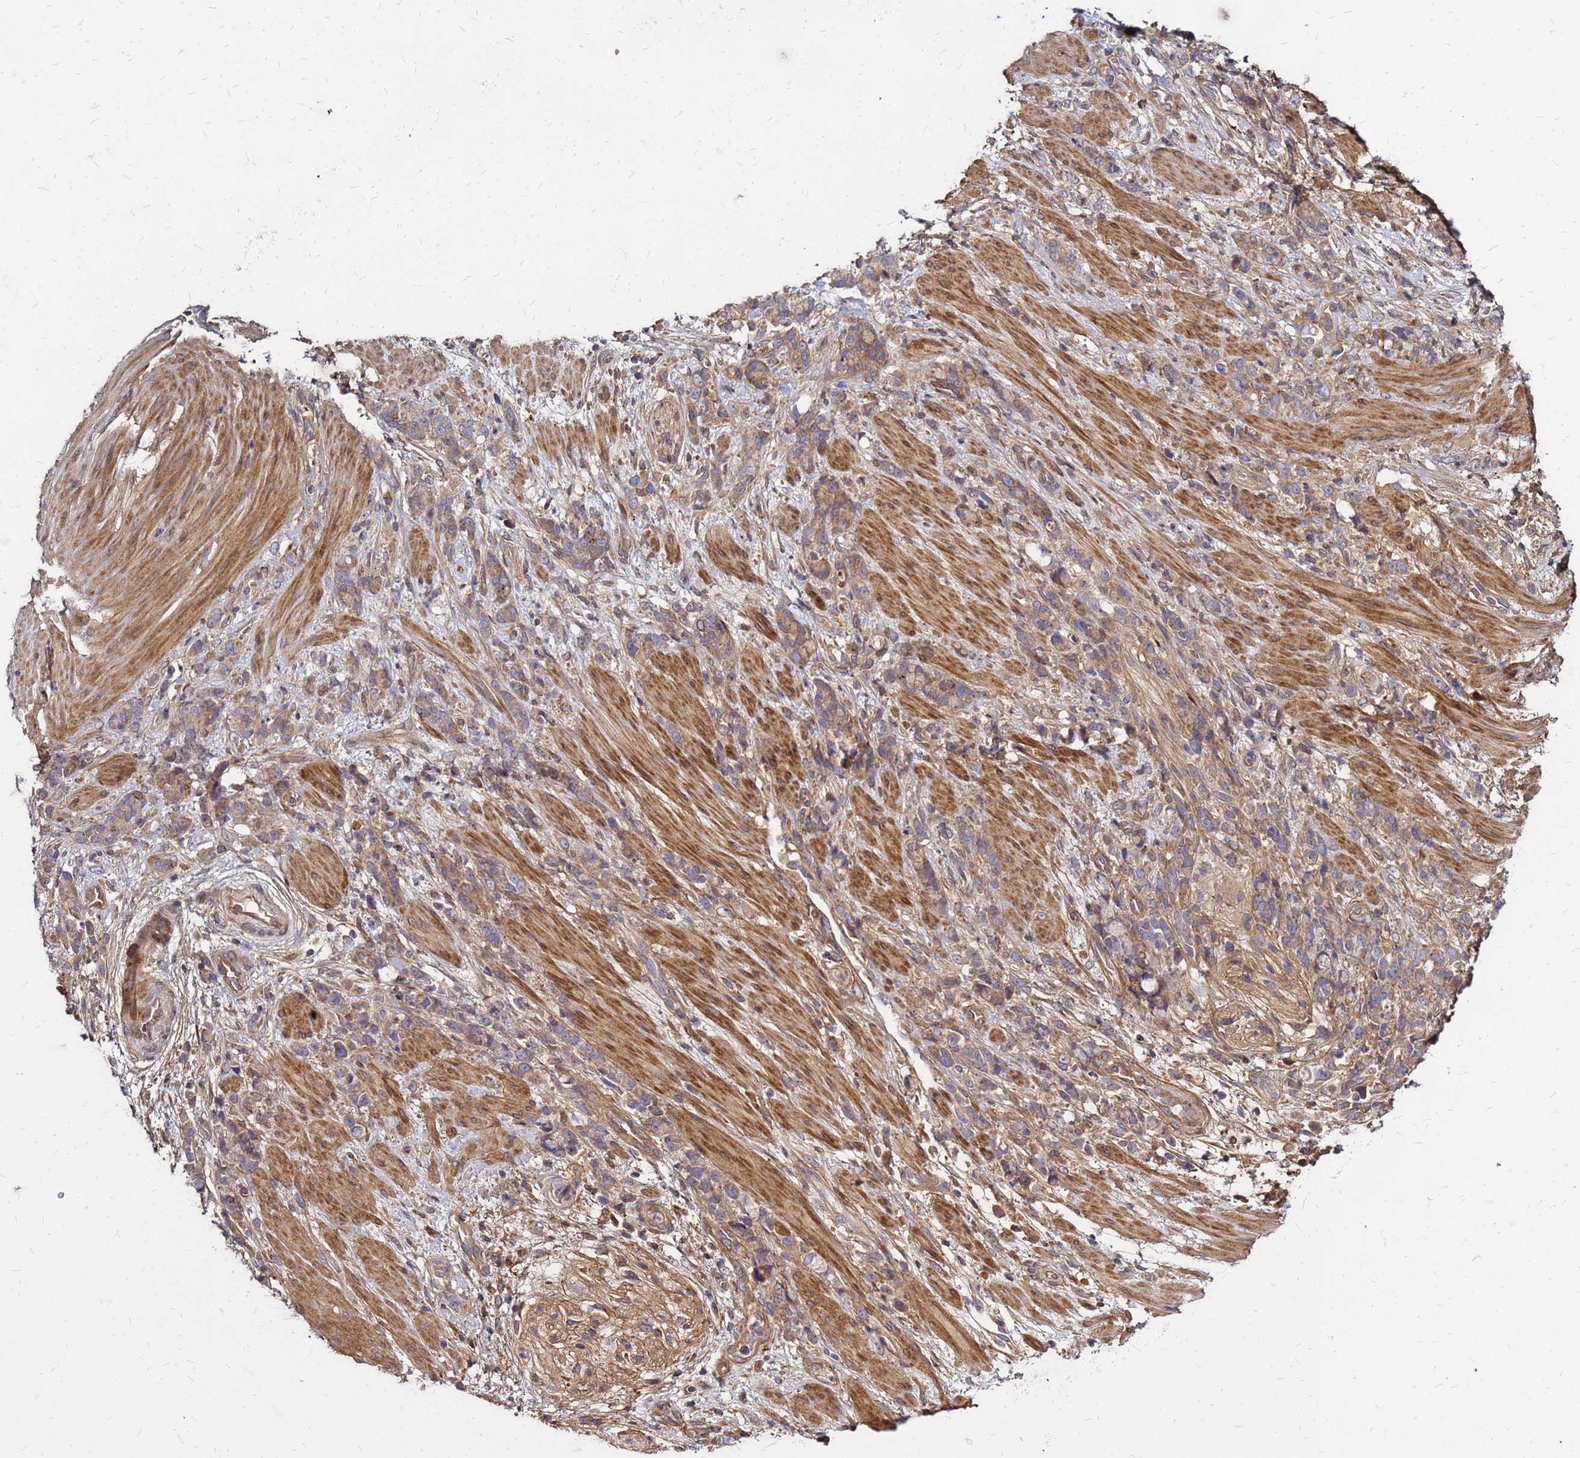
{"staining": {"intensity": "weak", "quantity": ">75%", "location": "cytoplasmic/membranous"}, "tissue": "stomach cancer", "cell_type": "Tumor cells", "image_type": "cancer", "snomed": [{"axis": "morphology", "description": "Normal tissue, NOS"}, {"axis": "morphology", "description": "Adenocarcinoma, NOS"}, {"axis": "topography", "description": "Stomach"}], "caption": "The photomicrograph reveals staining of stomach adenocarcinoma, revealing weak cytoplasmic/membranous protein staining (brown color) within tumor cells.", "gene": "CYBC1", "patient": {"sex": "female", "age": 79}}